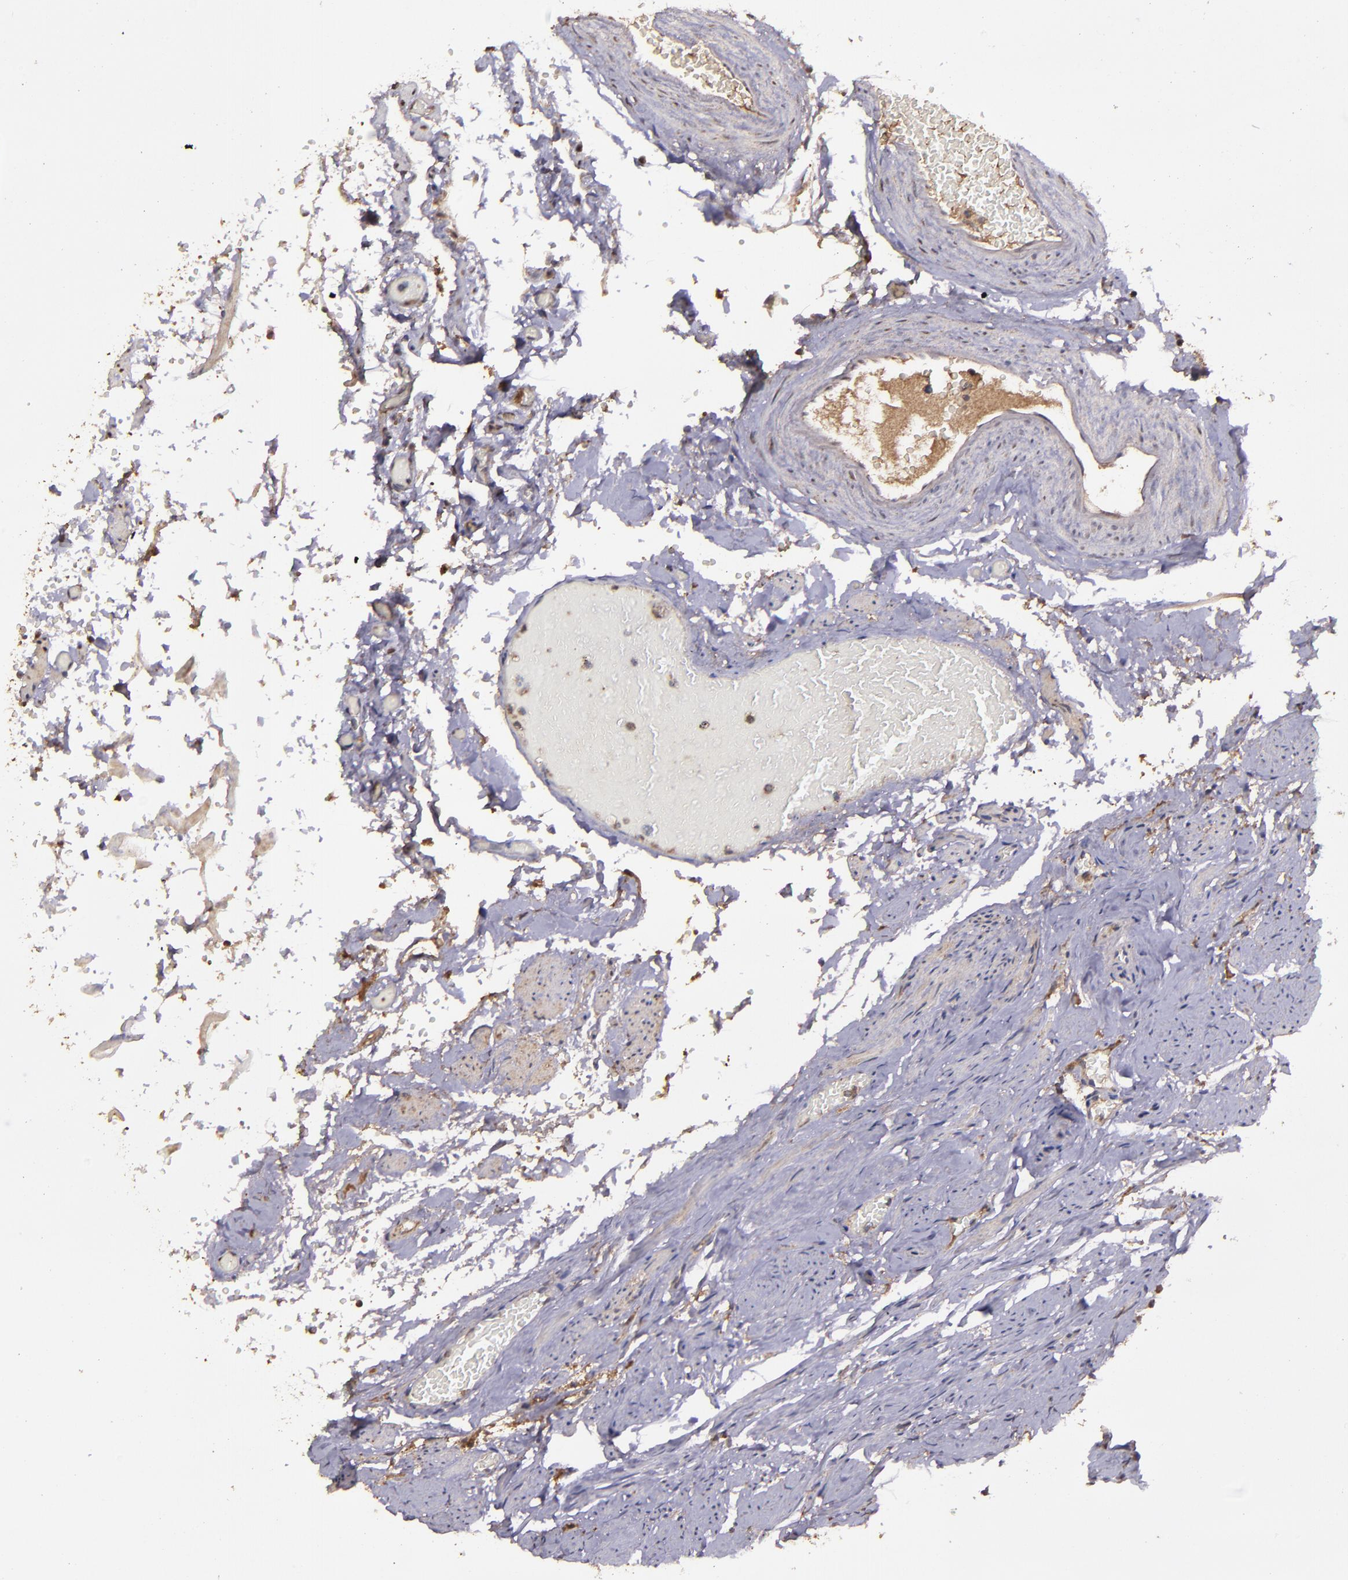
{"staining": {"intensity": "moderate", "quantity": "25%-75%", "location": "cytoplasmic/membranous,nuclear"}, "tissue": "fallopian tube", "cell_type": "Glandular cells", "image_type": "normal", "snomed": [{"axis": "morphology", "description": "Normal tissue, NOS"}, {"axis": "topography", "description": "Fallopian tube"}, {"axis": "topography", "description": "Ovary"}], "caption": "Immunohistochemistry of benign fallopian tube exhibits medium levels of moderate cytoplasmic/membranous,nuclear staining in about 25%-75% of glandular cells.", "gene": "SERPINF2", "patient": {"sex": "female", "age": 69}}